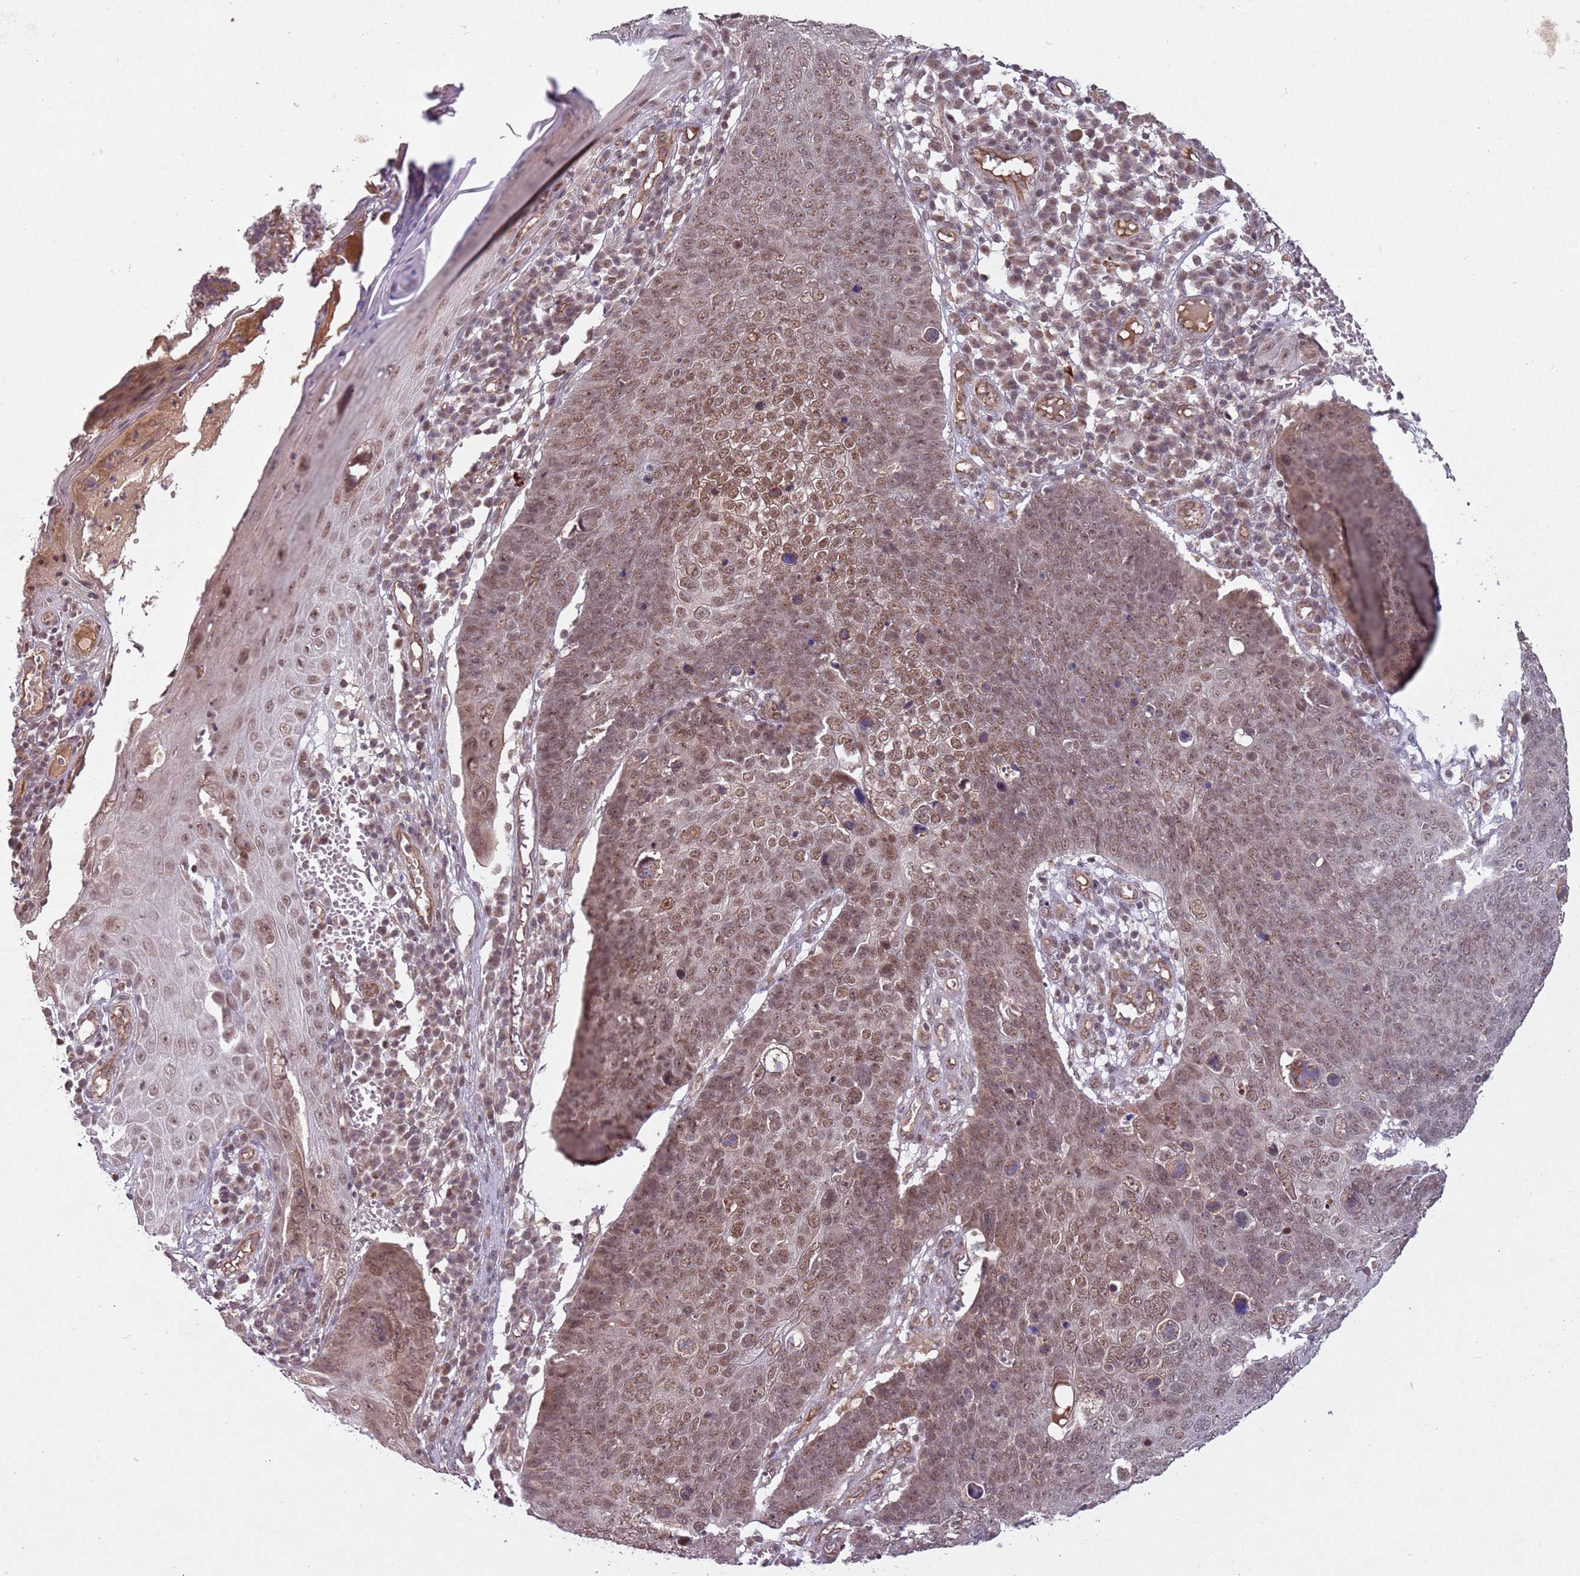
{"staining": {"intensity": "moderate", "quantity": ">75%", "location": "nuclear"}, "tissue": "skin cancer", "cell_type": "Tumor cells", "image_type": "cancer", "snomed": [{"axis": "morphology", "description": "Squamous cell carcinoma, NOS"}, {"axis": "topography", "description": "Skin"}], "caption": "Tumor cells exhibit medium levels of moderate nuclear staining in about >75% of cells in skin cancer.", "gene": "SUDS3", "patient": {"sex": "male", "age": 71}}